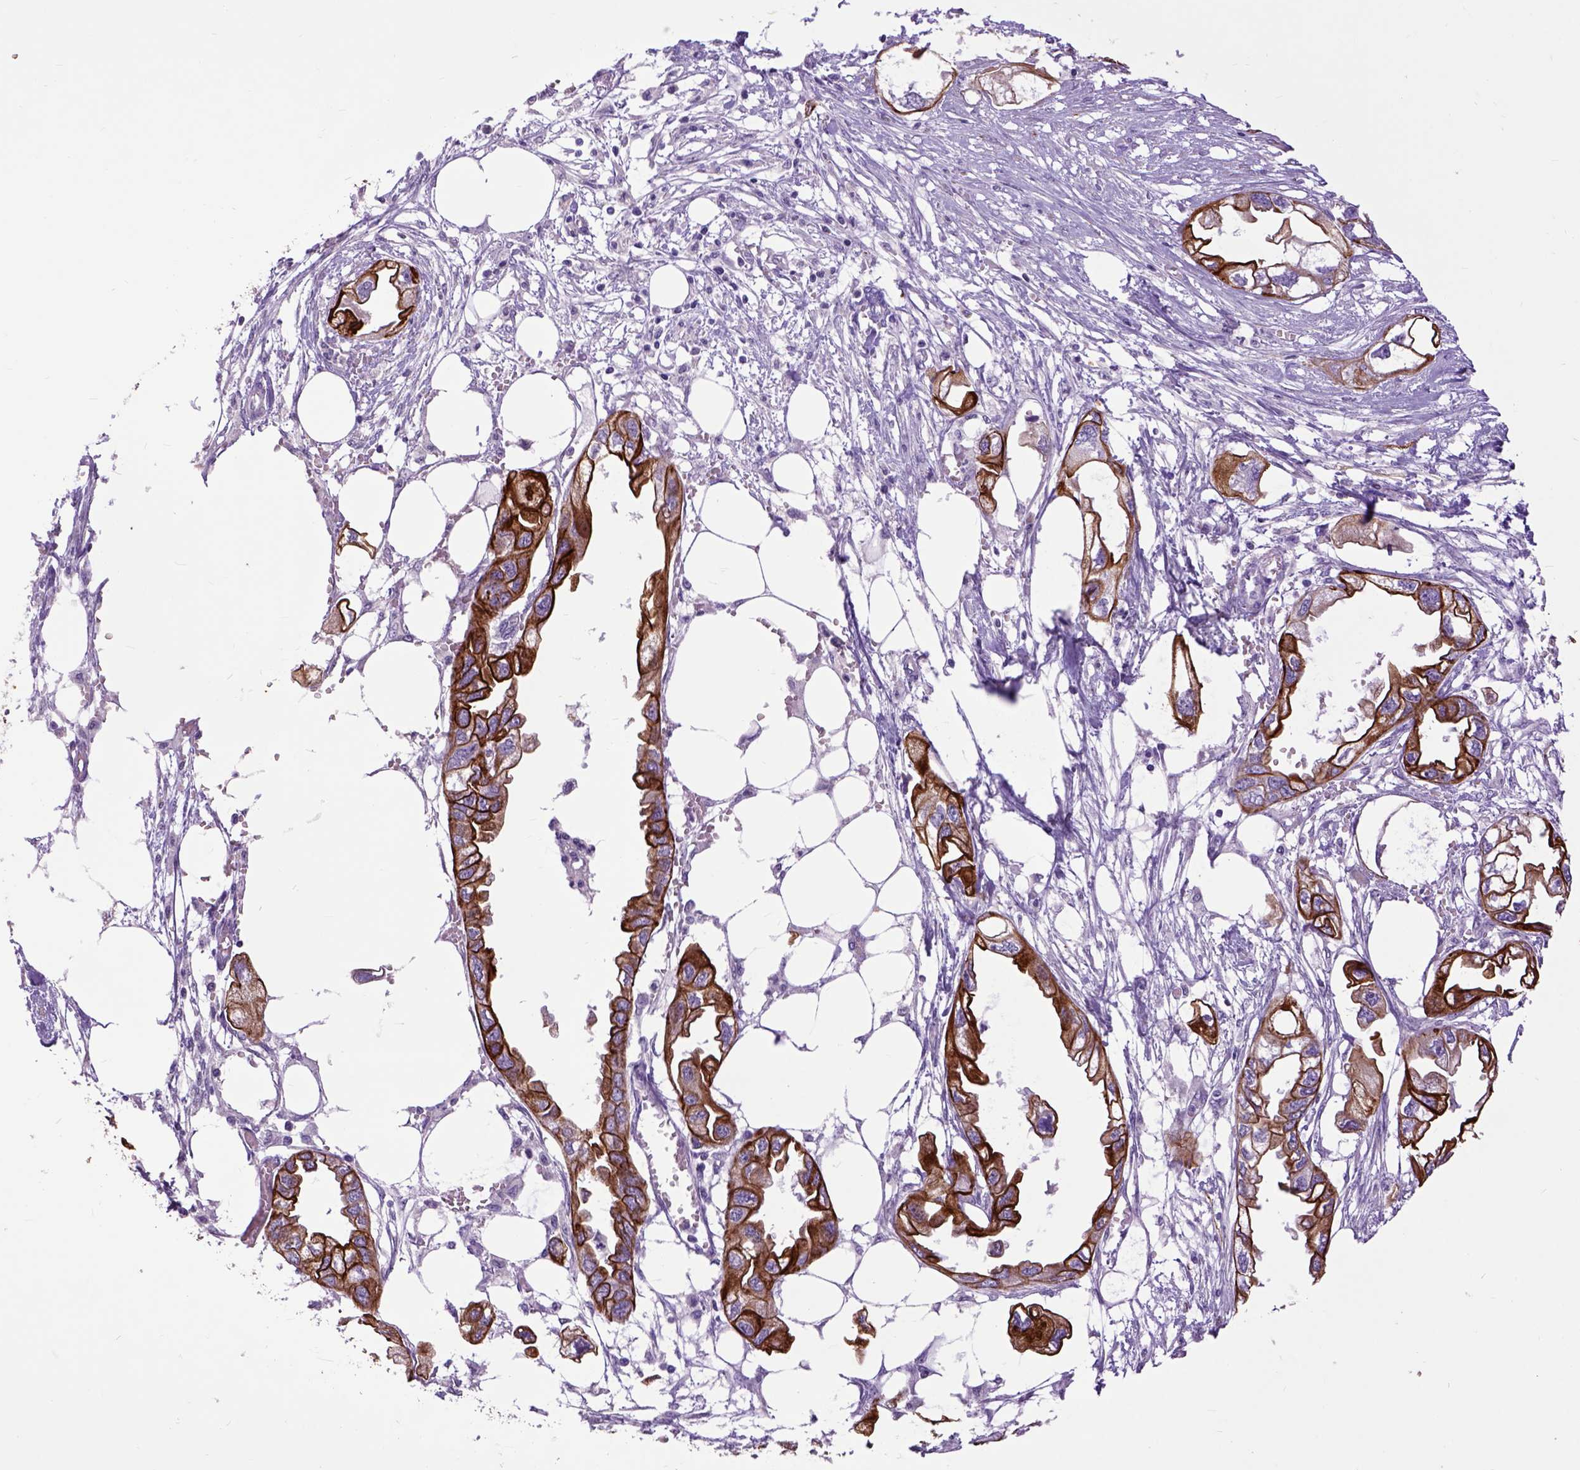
{"staining": {"intensity": "strong", "quantity": "25%-75%", "location": "cytoplasmic/membranous"}, "tissue": "endometrial cancer", "cell_type": "Tumor cells", "image_type": "cancer", "snomed": [{"axis": "morphology", "description": "Adenocarcinoma, NOS"}, {"axis": "morphology", "description": "Adenocarcinoma, metastatic, NOS"}, {"axis": "topography", "description": "Adipose tissue"}, {"axis": "topography", "description": "Endometrium"}], "caption": "Endometrial cancer stained with DAB (3,3'-diaminobenzidine) immunohistochemistry (IHC) reveals high levels of strong cytoplasmic/membranous positivity in about 25%-75% of tumor cells.", "gene": "RAB25", "patient": {"sex": "female", "age": 67}}